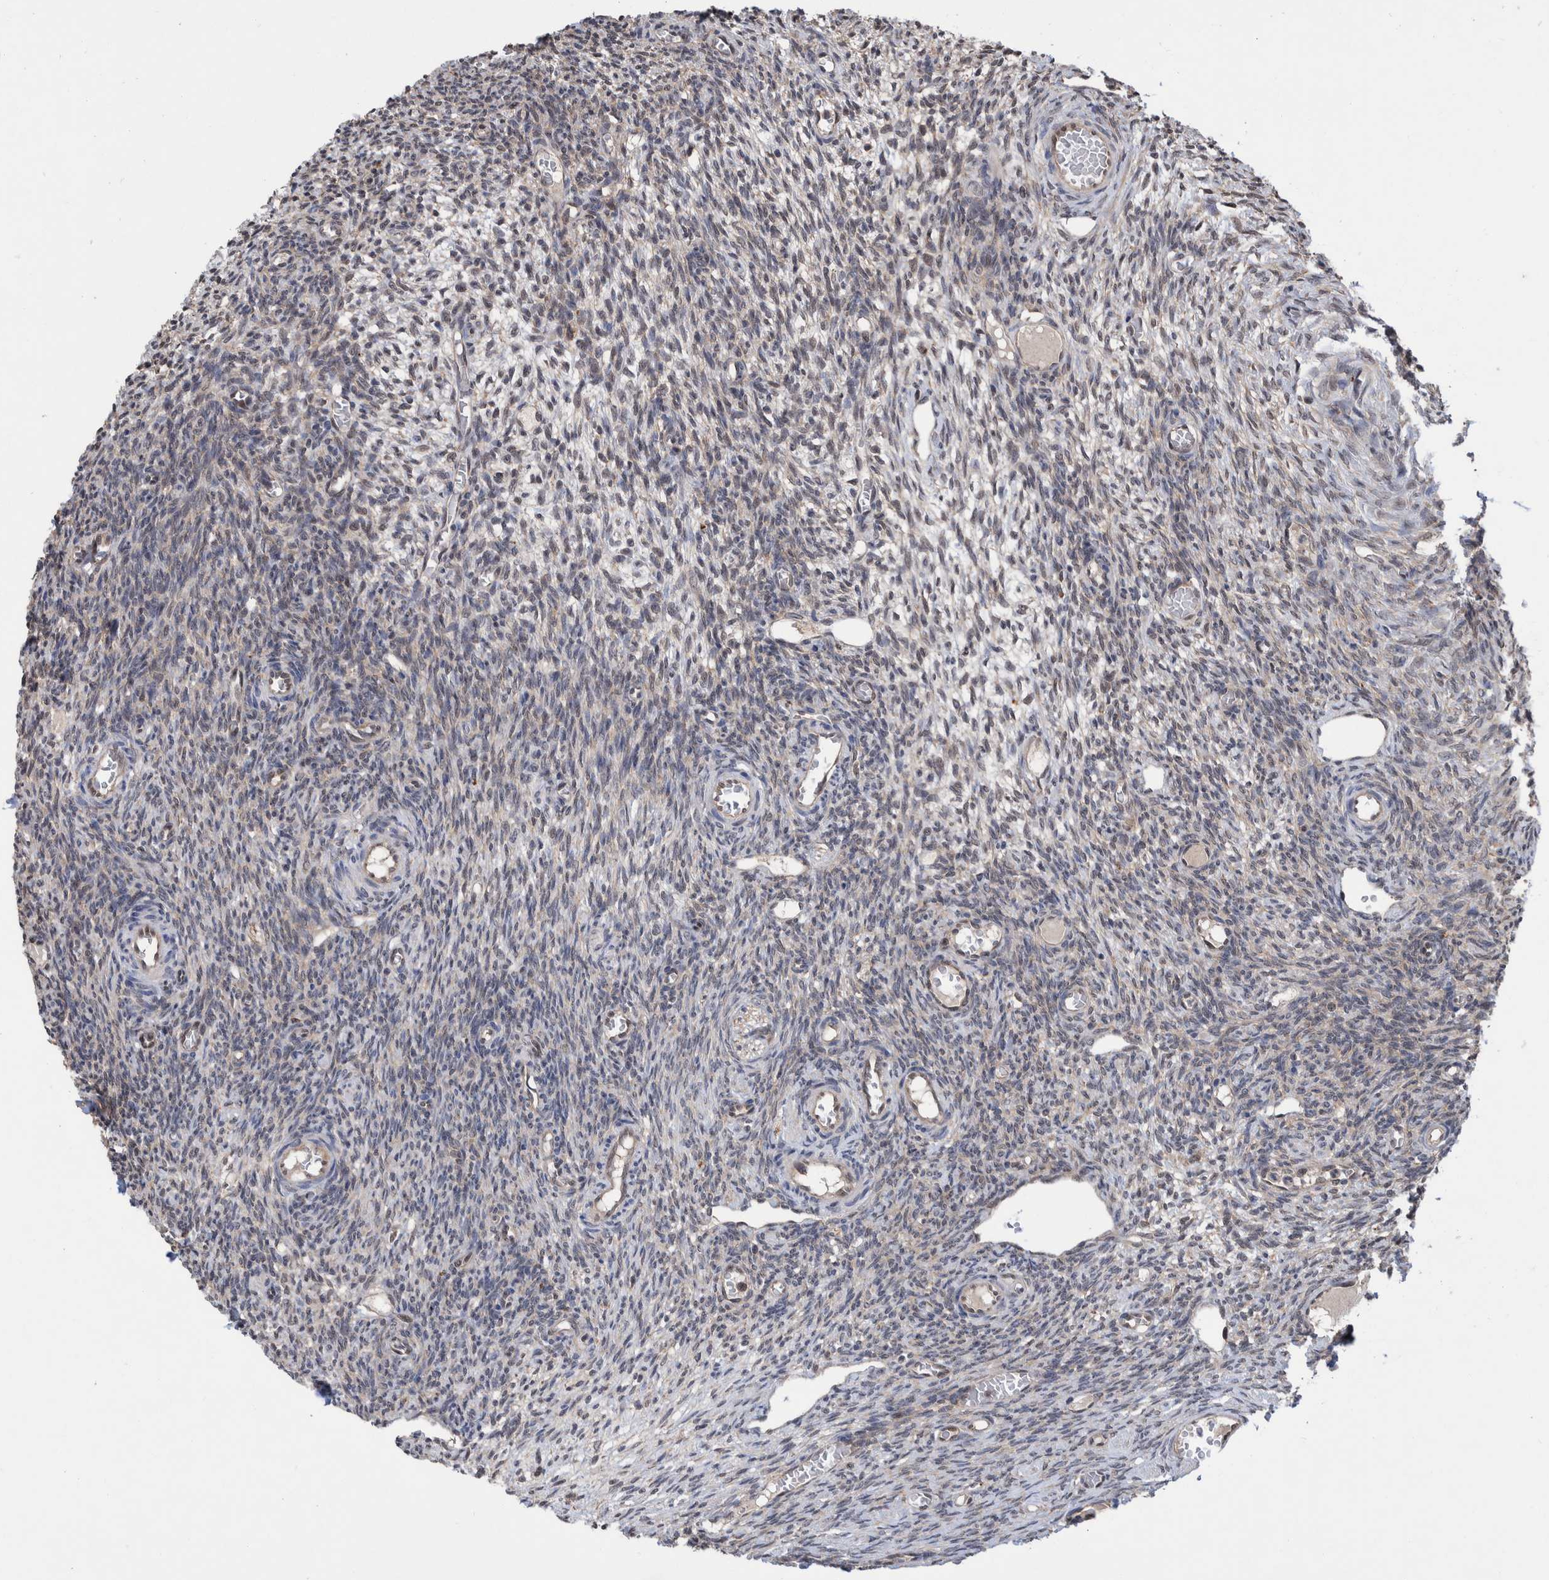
{"staining": {"intensity": "weak", "quantity": "25%-75%", "location": "cytoplasmic/membranous"}, "tissue": "ovary", "cell_type": "Ovarian stroma cells", "image_type": "normal", "snomed": [{"axis": "morphology", "description": "Normal tissue, NOS"}, {"axis": "topography", "description": "Ovary"}], "caption": "An image of human ovary stained for a protein displays weak cytoplasmic/membranous brown staining in ovarian stroma cells. (IHC, brightfield microscopy, high magnification).", "gene": "PLPBP", "patient": {"sex": "female", "age": 27}}